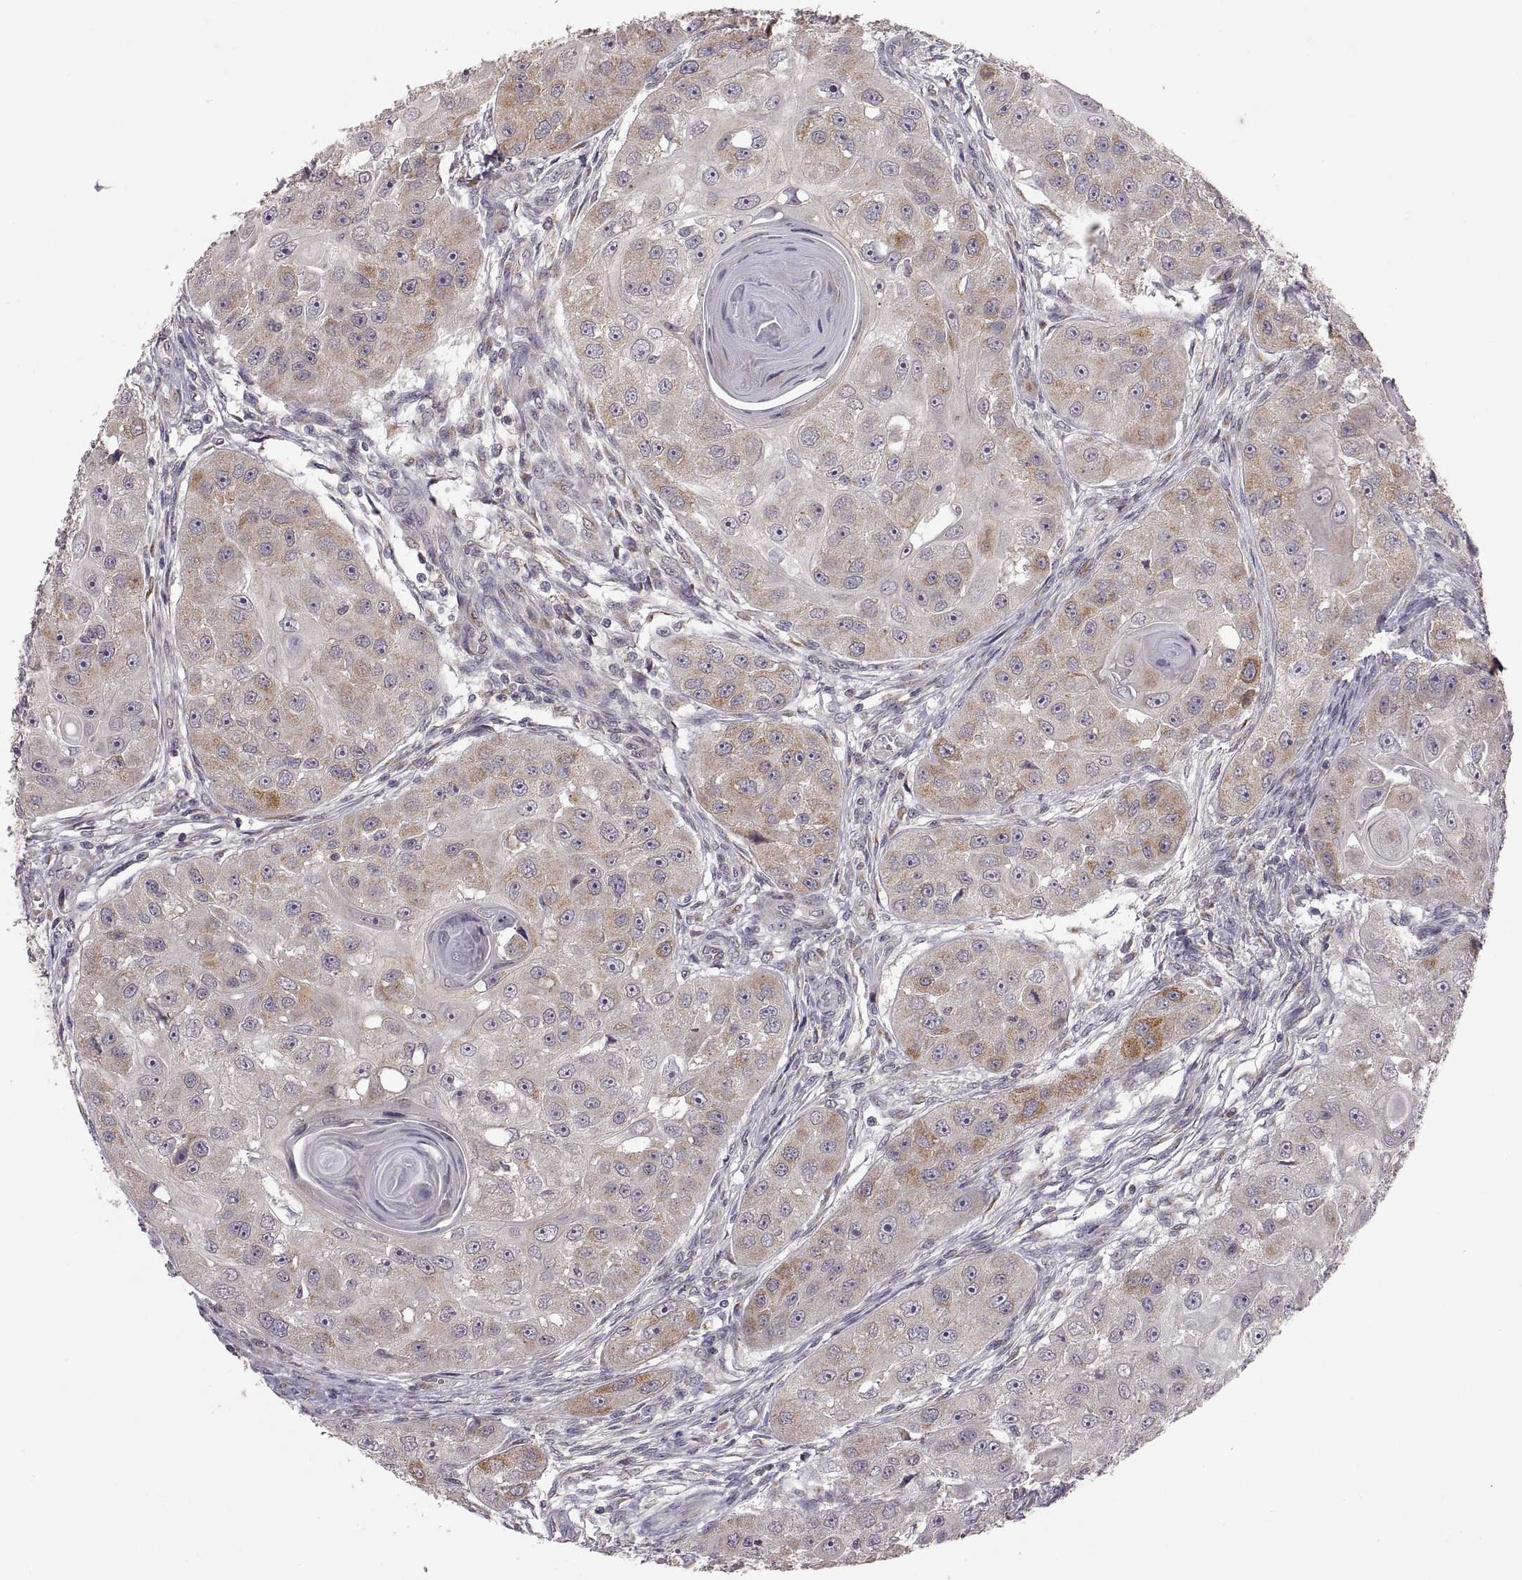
{"staining": {"intensity": "moderate", "quantity": "25%-75%", "location": "cytoplasmic/membranous"}, "tissue": "head and neck cancer", "cell_type": "Tumor cells", "image_type": "cancer", "snomed": [{"axis": "morphology", "description": "Squamous cell carcinoma, NOS"}, {"axis": "topography", "description": "Head-Neck"}], "caption": "The immunohistochemical stain highlights moderate cytoplasmic/membranous expression in tumor cells of head and neck cancer tissue.", "gene": "HMGCR", "patient": {"sex": "male", "age": 51}}